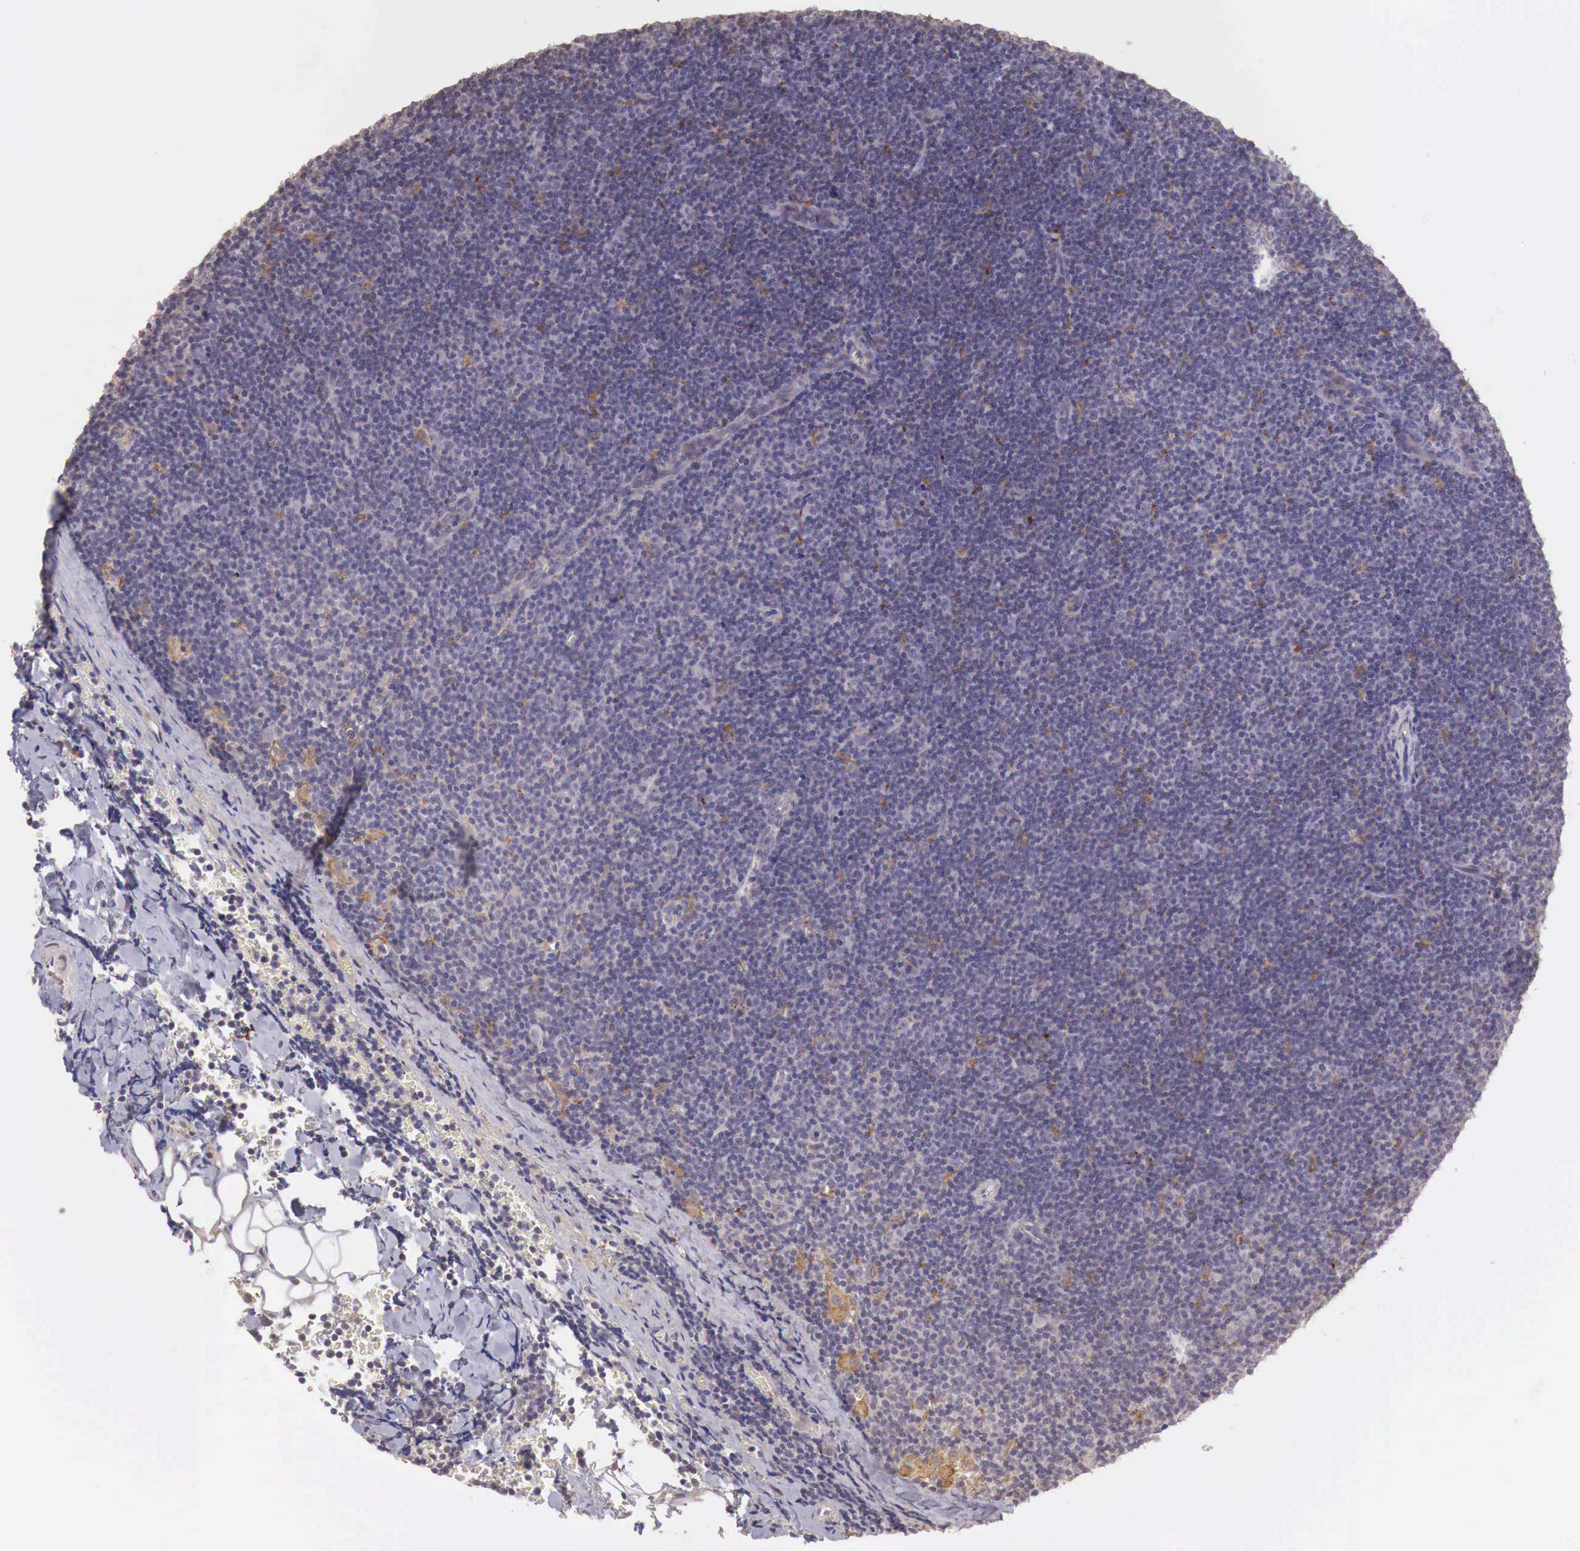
{"staining": {"intensity": "negative", "quantity": "none", "location": "none"}, "tissue": "lymphoma", "cell_type": "Tumor cells", "image_type": "cancer", "snomed": [{"axis": "morphology", "description": "Malignant lymphoma, non-Hodgkin's type, Low grade"}, {"axis": "topography", "description": "Lymph node"}], "caption": "A high-resolution photomicrograph shows immunohistochemistry staining of low-grade malignant lymphoma, non-Hodgkin's type, which reveals no significant positivity in tumor cells.", "gene": "CHRDL1", "patient": {"sex": "male", "age": 57}}